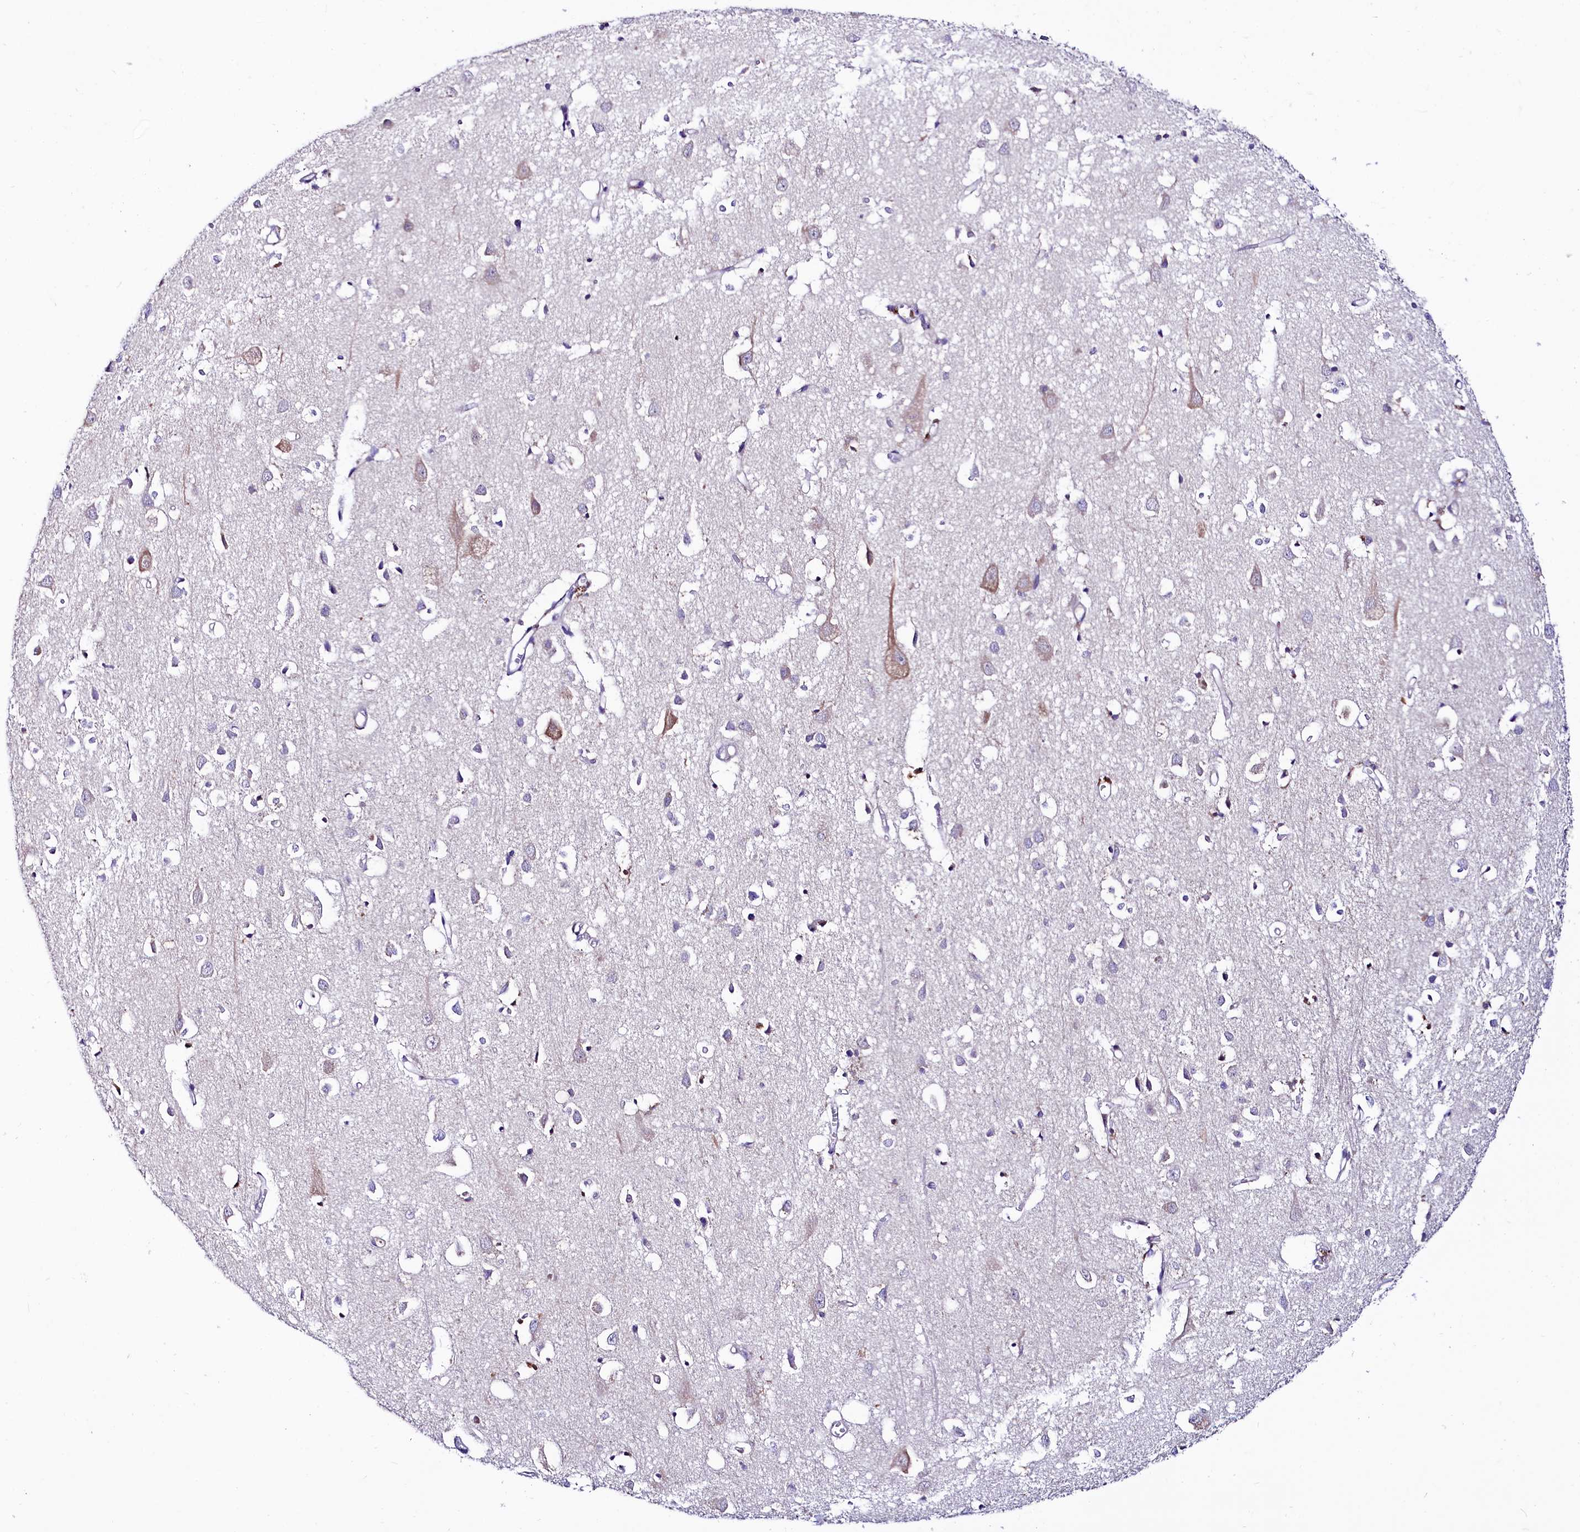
{"staining": {"intensity": "negative", "quantity": "none", "location": "none"}, "tissue": "cerebral cortex", "cell_type": "Endothelial cells", "image_type": "normal", "snomed": [{"axis": "morphology", "description": "Normal tissue, NOS"}, {"axis": "topography", "description": "Cerebral cortex"}], "caption": "This histopathology image is of normal cerebral cortex stained with IHC to label a protein in brown with the nuclei are counter-stained blue. There is no expression in endothelial cells. The staining is performed using DAB (3,3'-diaminobenzidine) brown chromogen with nuclei counter-stained in using hematoxylin.", "gene": "ABHD5", "patient": {"sex": "female", "age": 64}}